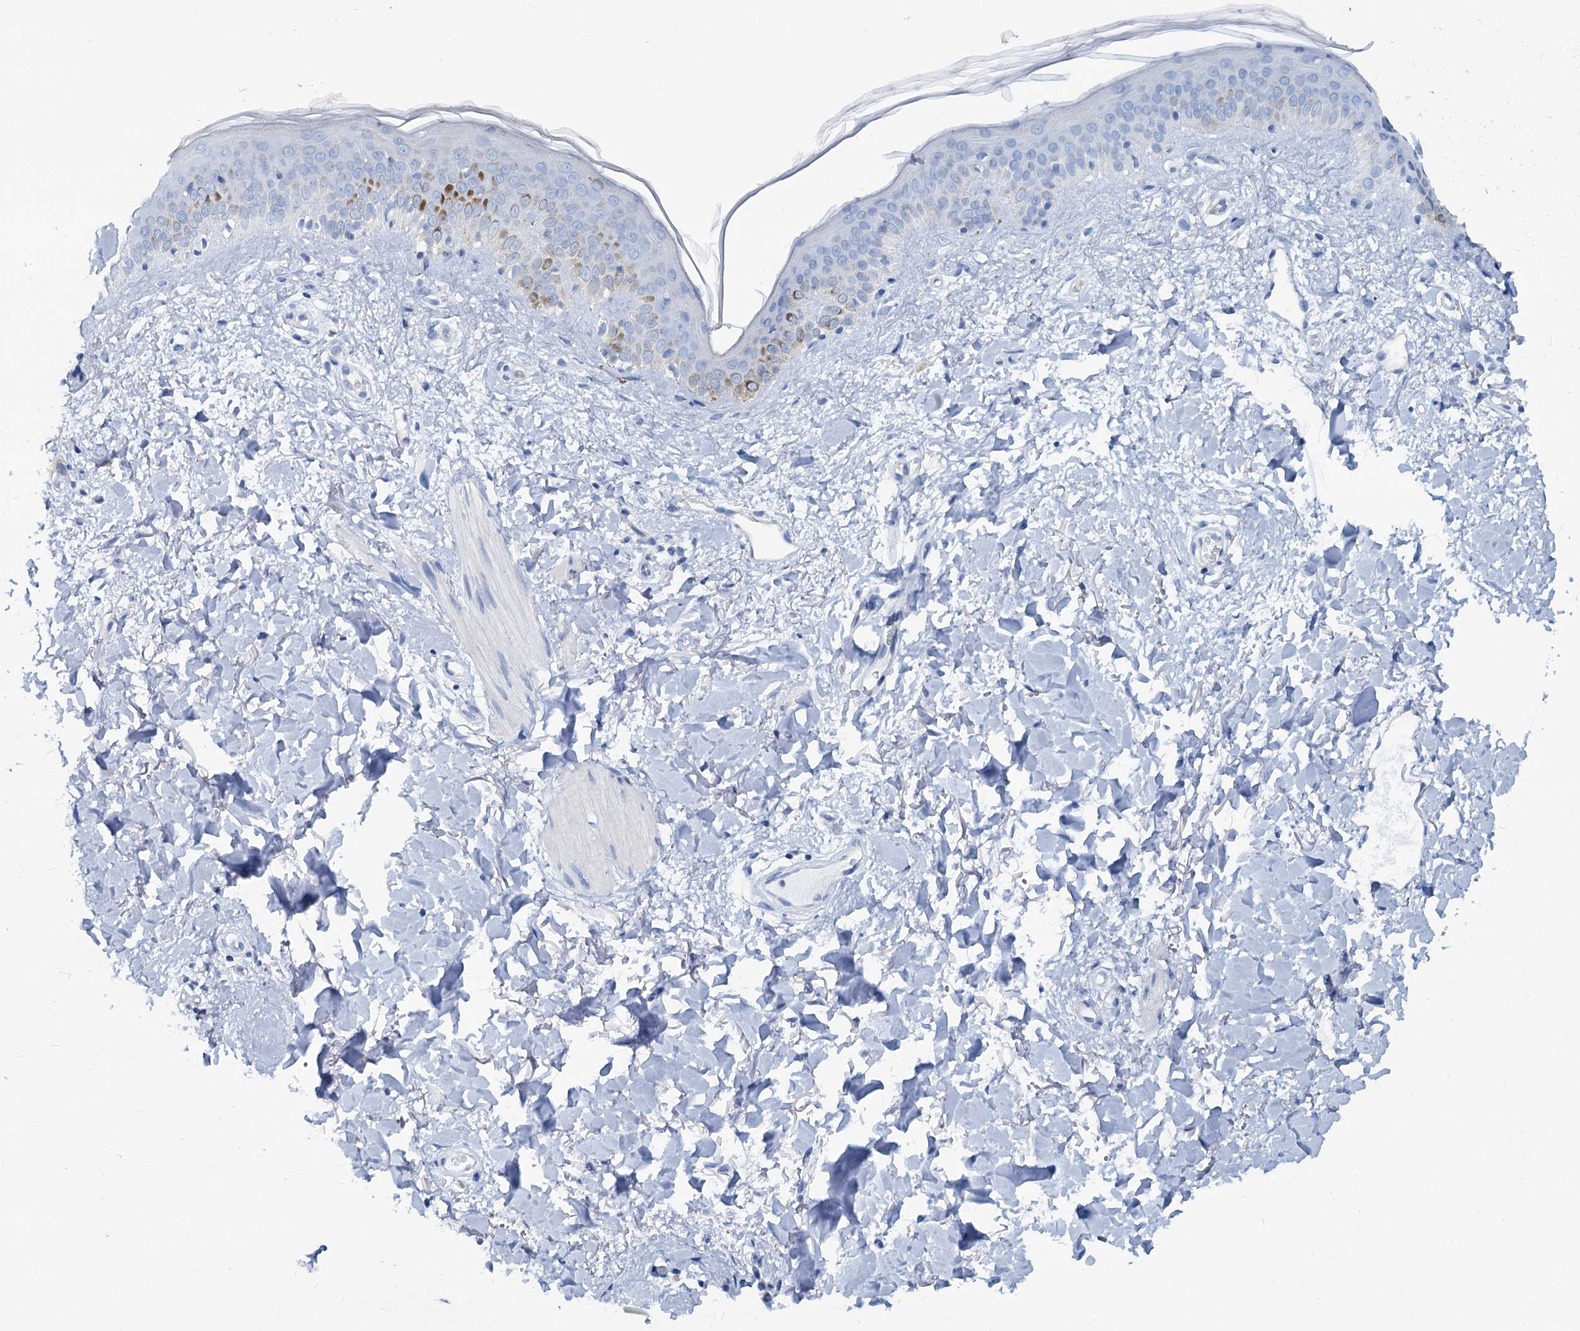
{"staining": {"intensity": "negative", "quantity": "none", "location": "none"}, "tissue": "skin", "cell_type": "Fibroblasts", "image_type": "normal", "snomed": [{"axis": "morphology", "description": "Normal tissue, NOS"}, {"axis": "topography", "description": "Skin"}], "caption": "High power microscopy image of an immunohistochemistry image of unremarkable skin, revealing no significant expression in fibroblasts.", "gene": "SLC1A3", "patient": {"sex": "female", "age": 58}}